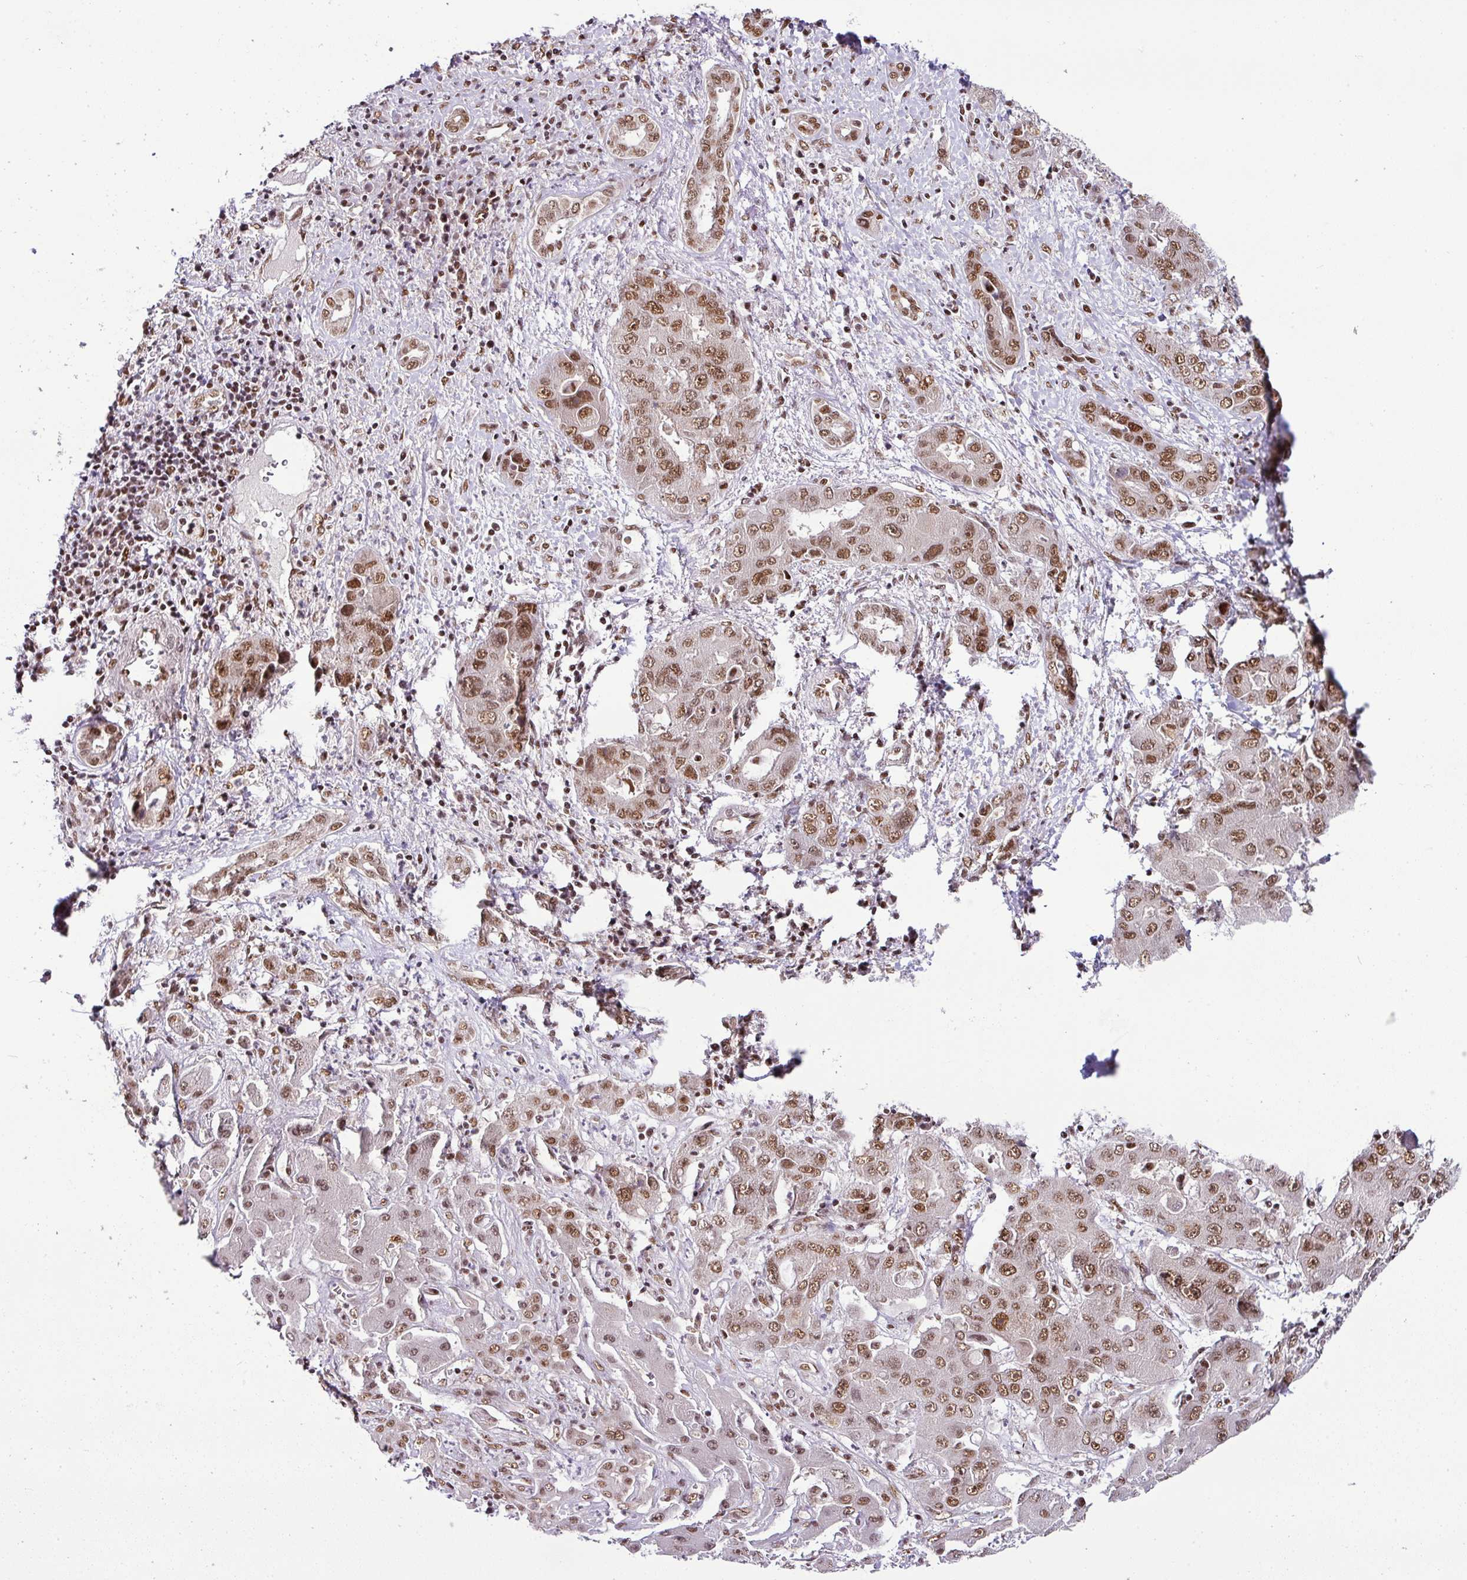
{"staining": {"intensity": "moderate", "quantity": ">75%", "location": "nuclear"}, "tissue": "liver cancer", "cell_type": "Tumor cells", "image_type": "cancer", "snomed": [{"axis": "morphology", "description": "Cholangiocarcinoma"}, {"axis": "topography", "description": "Liver"}], "caption": "A brown stain labels moderate nuclear positivity of a protein in human liver cancer (cholangiocarcinoma) tumor cells.", "gene": "PGAP4", "patient": {"sex": "male", "age": 67}}